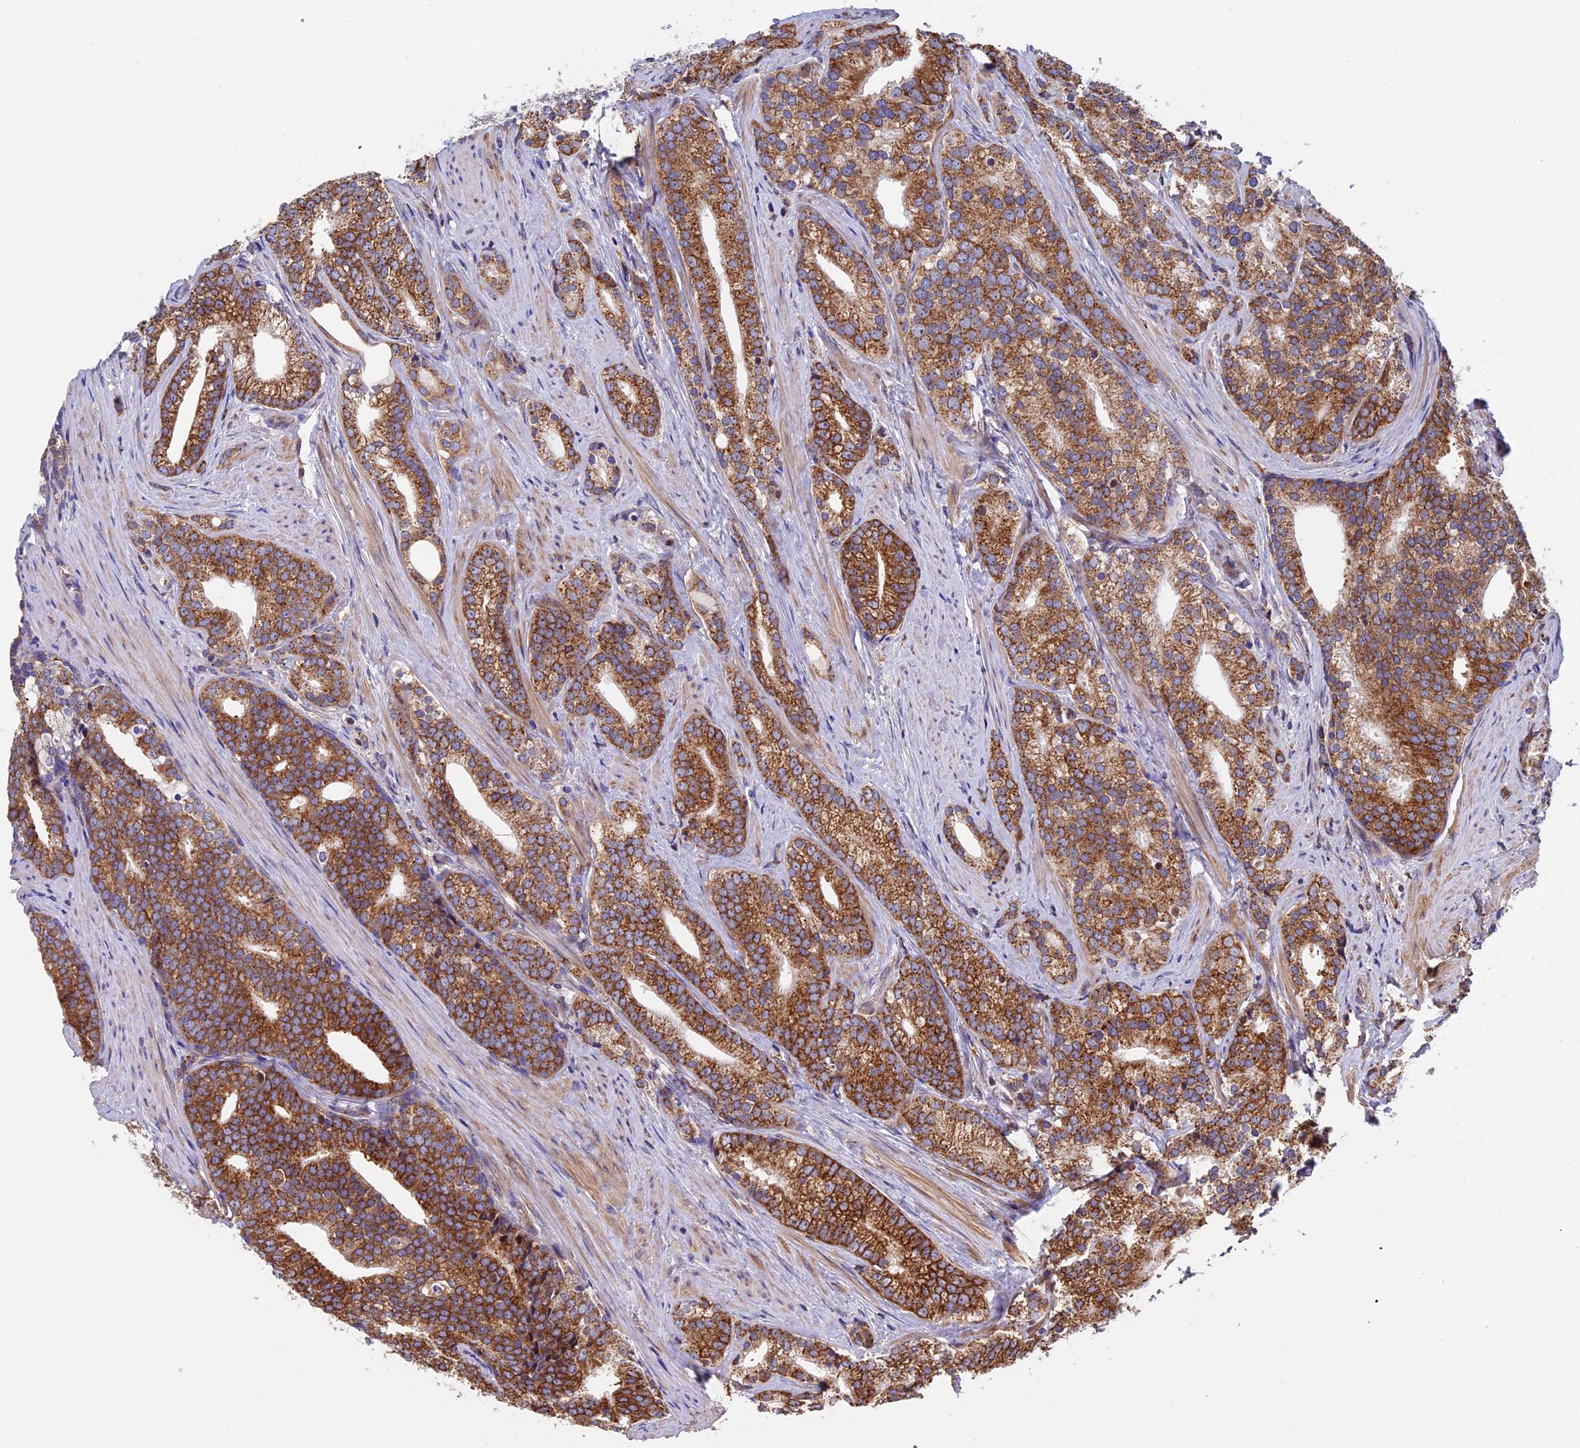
{"staining": {"intensity": "strong", "quantity": ">75%", "location": "cytoplasmic/membranous"}, "tissue": "prostate cancer", "cell_type": "Tumor cells", "image_type": "cancer", "snomed": [{"axis": "morphology", "description": "Adenocarcinoma, Low grade"}, {"axis": "topography", "description": "Prostate"}], "caption": "A brown stain highlights strong cytoplasmic/membranous staining of a protein in human prostate adenocarcinoma (low-grade) tumor cells. (DAB (3,3'-diaminobenzidine) IHC with brightfield microscopy, high magnification).", "gene": "SLC9A5", "patient": {"sex": "male", "age": 71}}